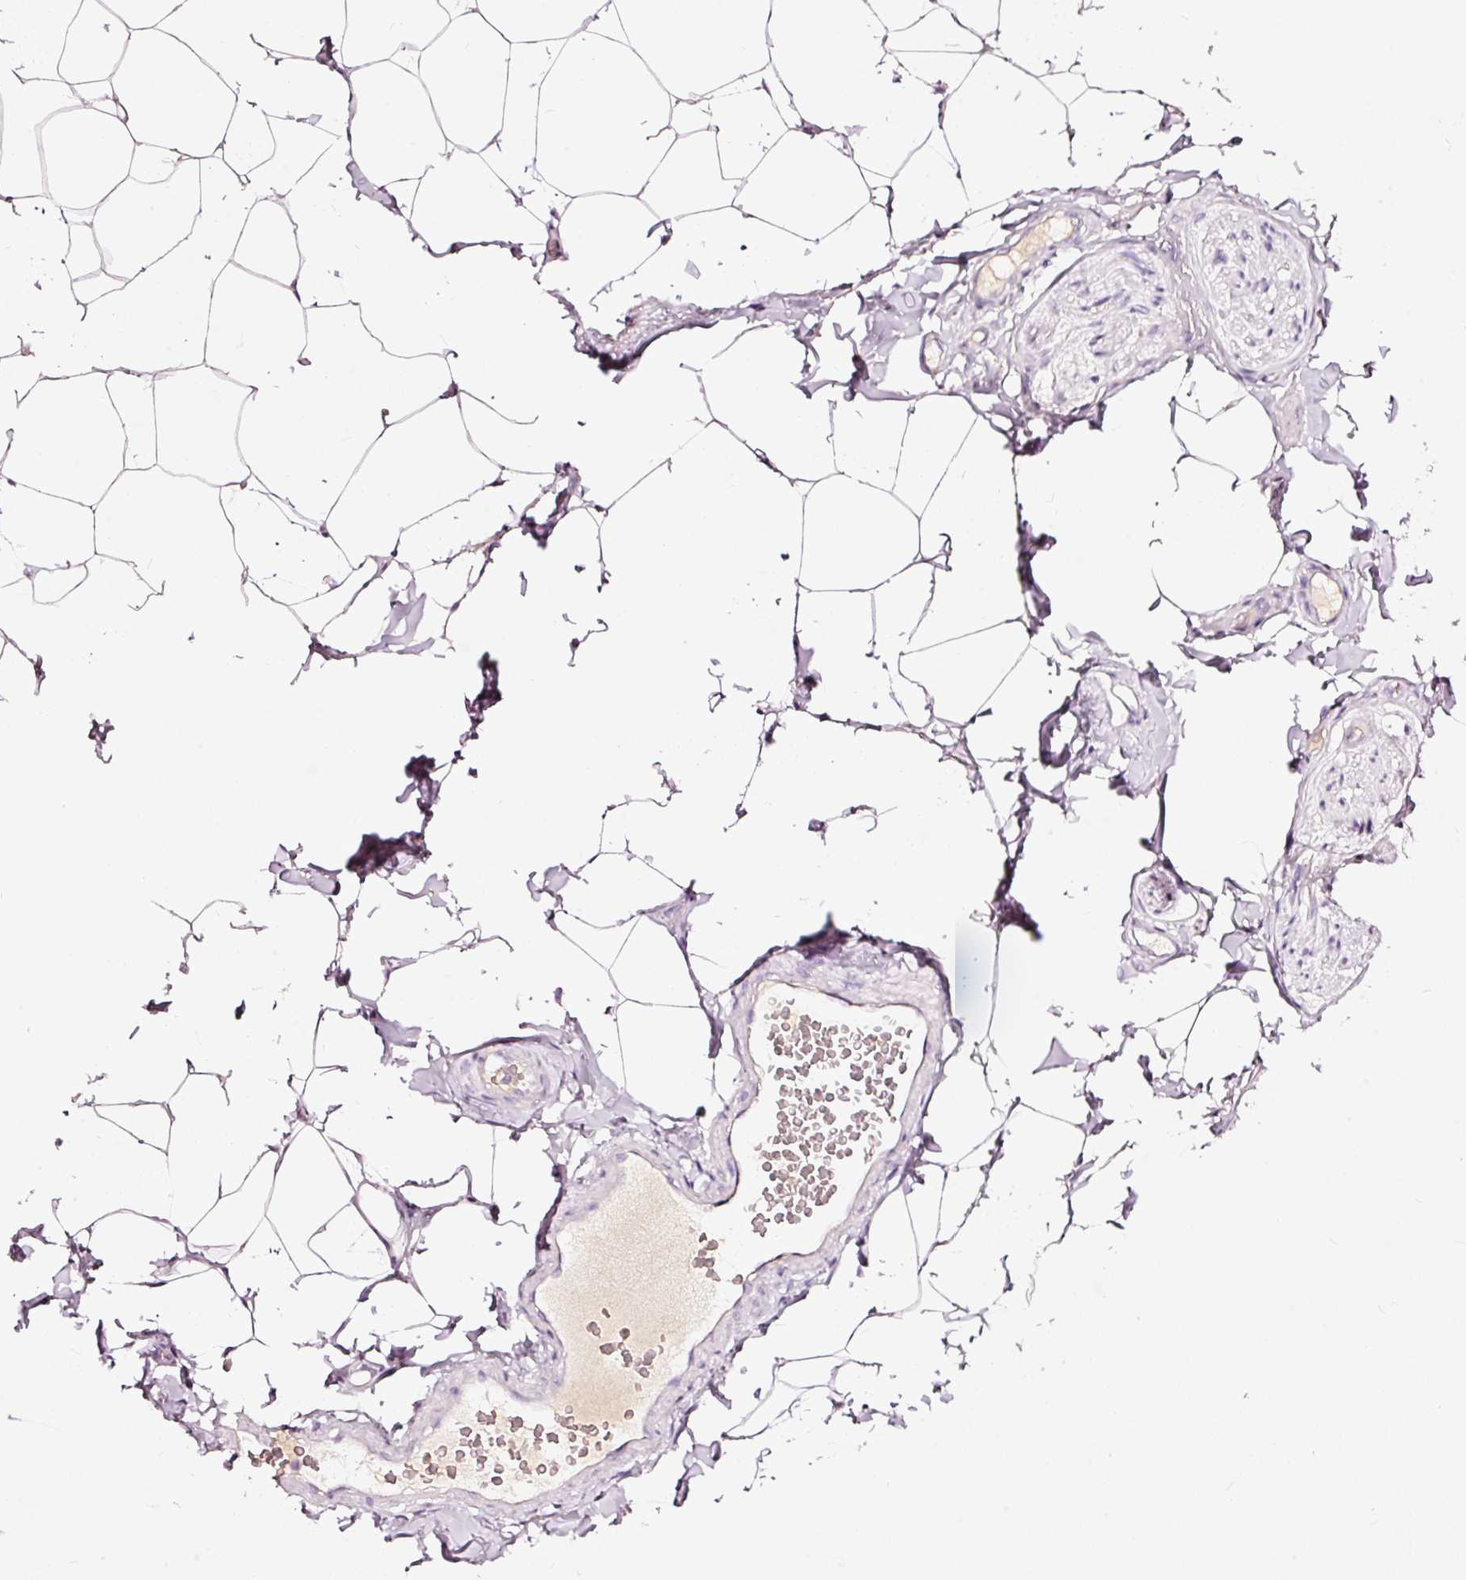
{"staining": {"intensity": "negative", "quantity": "none", "location": "none"}, "tissue": "adipose tissue", "cell_type": "Adipocytes", "image_type": "normal", "snomed": [{"axis": "morphology", "description": "Normal tissue, NOS"}, {"axis": "topography", "description": "Vascular tissue"}, {"axis": "topography", "description": "Peripheral nerve tissue"}], "caption": "Immunohistochemistry (IHC) photomicrograph of benign adipose tissue: adipose tissue stained with DAB (3,3'-diaminobenzidine) reveals no significant protein expression in adipocytes.", "gene": "LAMP3", "patient": {"sex": "male", "age": 41}}